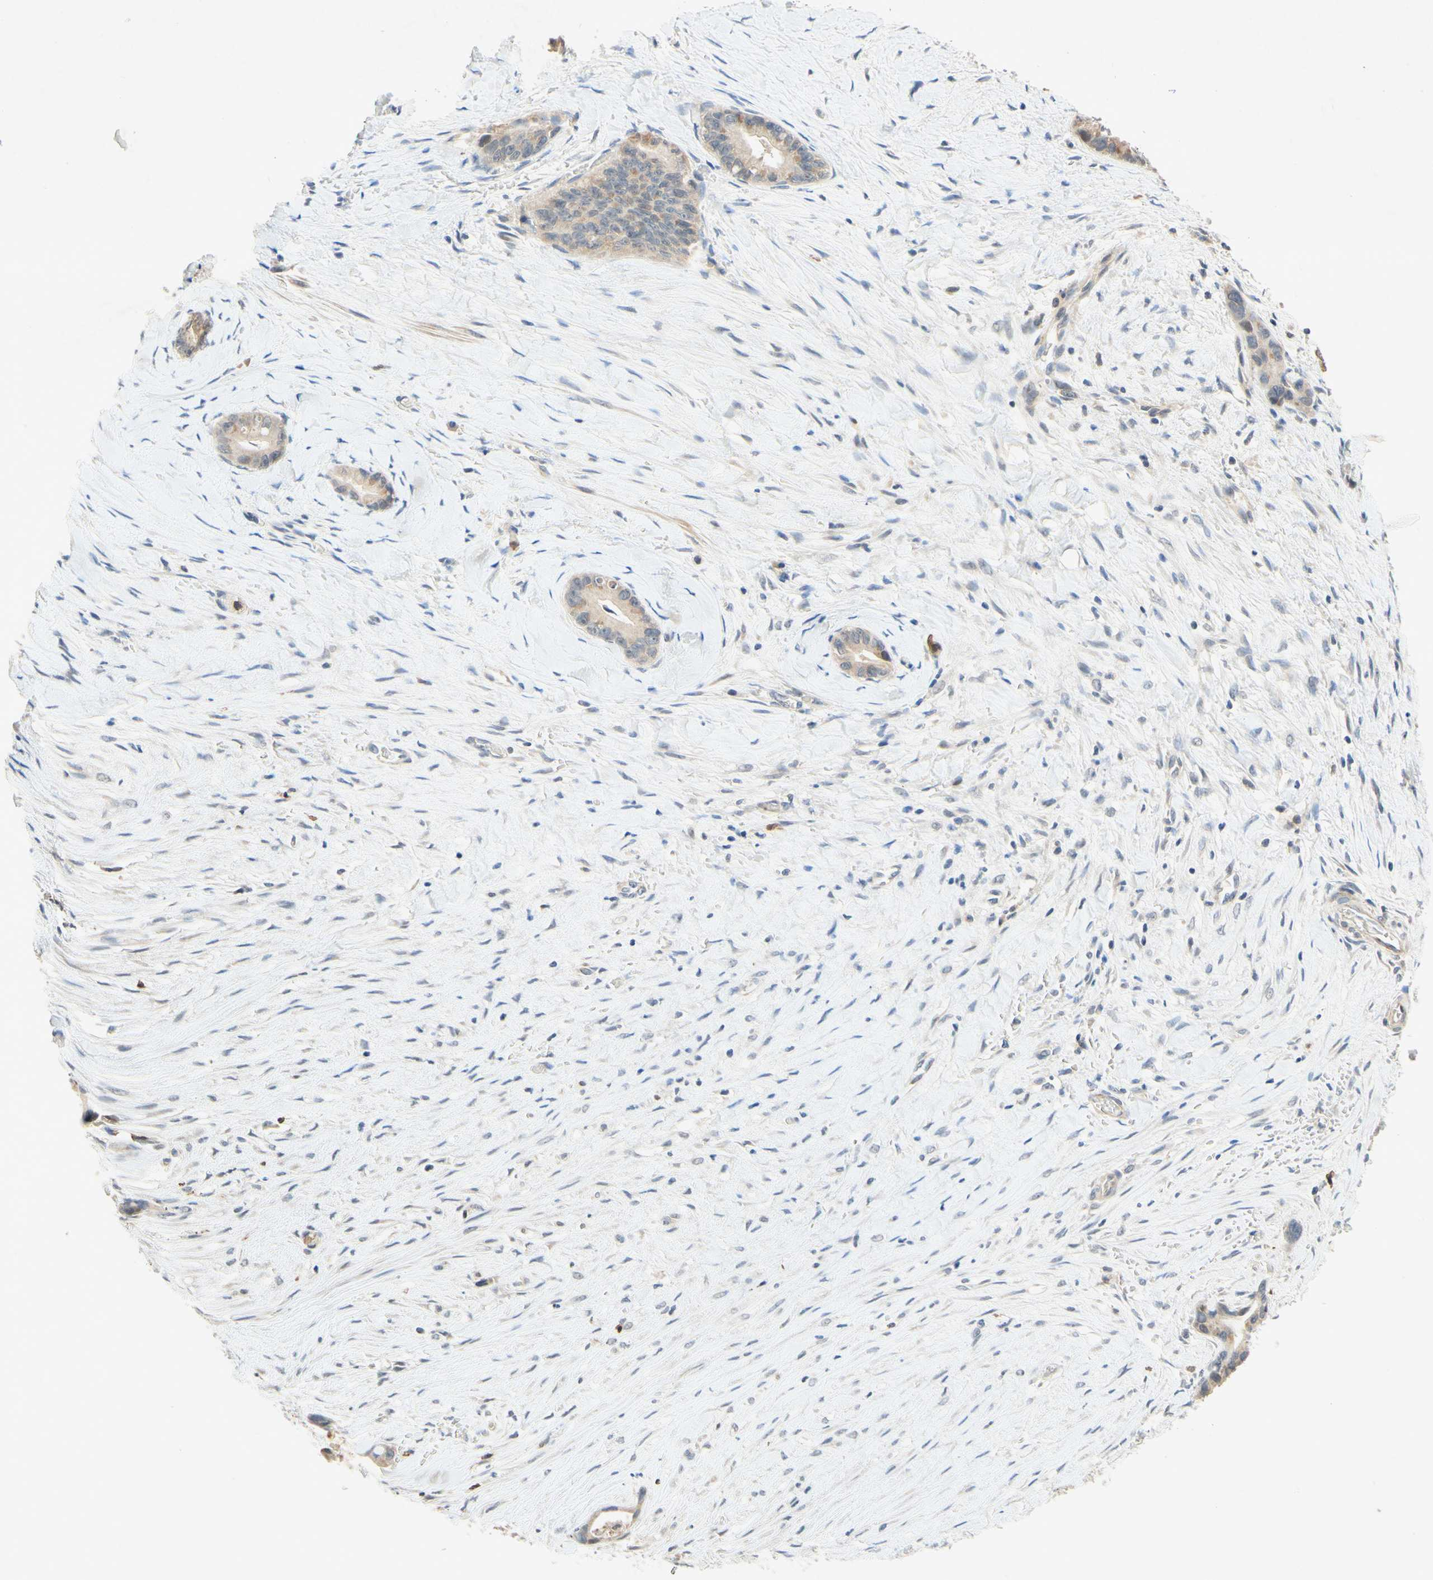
{"staining": {"intensity": "weak", "quantity": ">75%", "location": "cytoplasmic/membranous"}, "tissue": "liver cancer", "cell_type": "Tumor cells", "image_type": "cancer", "snomed": [{"axis": "morphology", "description": "Cholangiocarcinoma"}, {"axis": "topography", "description": "Liver"}], "caption": "Immunohistochemistry image of neoplastic tissue: human liver cancer (cholangiocarcinoma) stained using immunohistochemistry (IHC) exhibits low levels of weak protein expression localized specifically in the cytoplasmic/membranous of tumor cells, appearing as a cytoplasmic/membranous brown color.", "gene": "GATA1", "patient": {"sex": "female", "age": 55}}